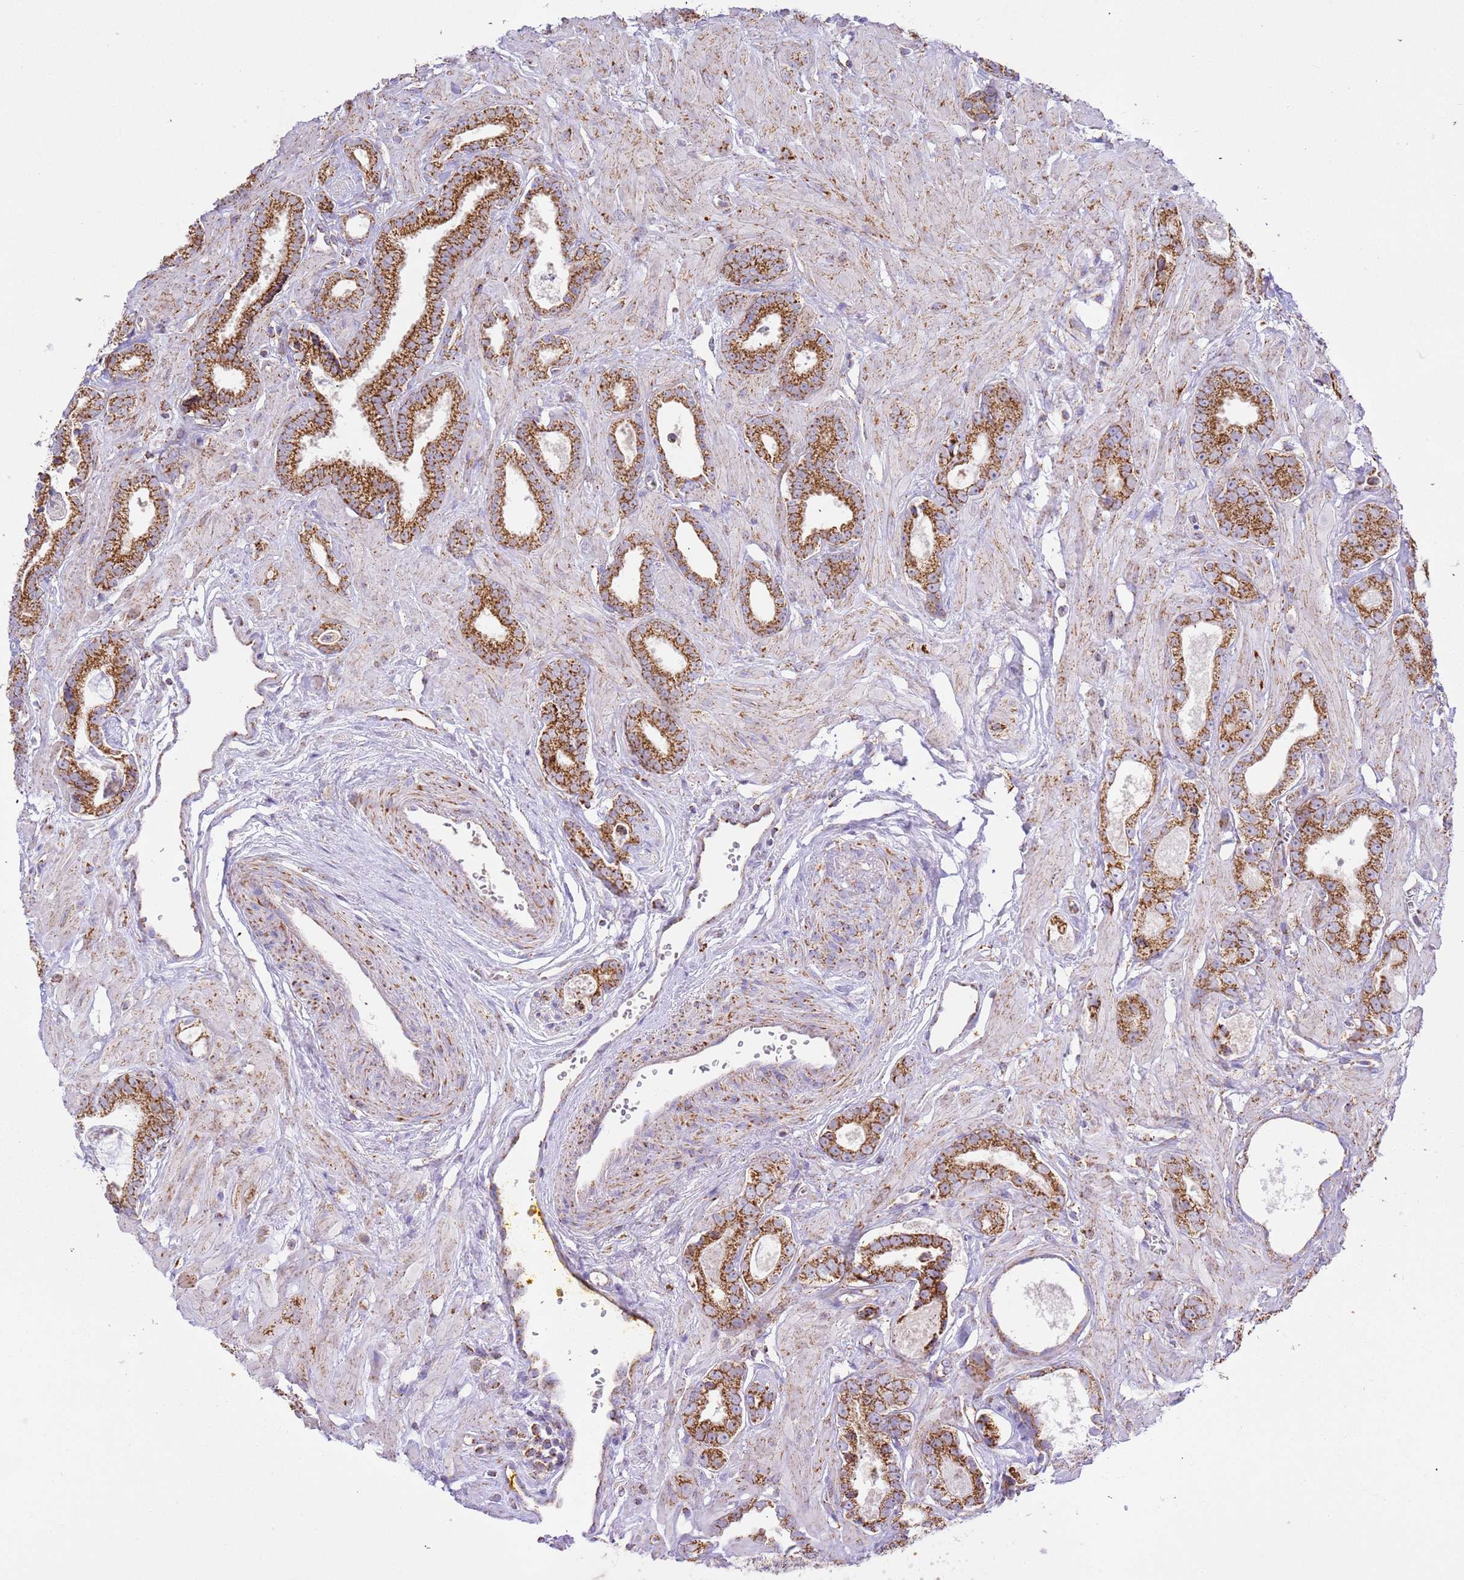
{"staining": {"intensity": "strong", "quantity": ">75%", "location": "cytoplasmic/membranous"}, "tissue": "prostate cancer", "cell_type": "Tumor cells", "image_type": "cancer", "snomed": [{"axis": "morphology", "description": "Adenocarcinoma, Low grade"}, {"axis": "topography", "description": "Prostate"}], "caption": "Brown immunohistochemical staining in human prostate cancer (adenocarcinoma (low-grade)) exhibits strong cytoplasmic/membranous expression in about >75% of tumor cells. The protein is stained brown, and the nuclei are stained in blue (DAB (3,3'-diaminobenzidine) IHC with brightfield microscopy, high magnification).", "gene": "ZBTB39", "patient": {"sex": "male", "age": 60}}